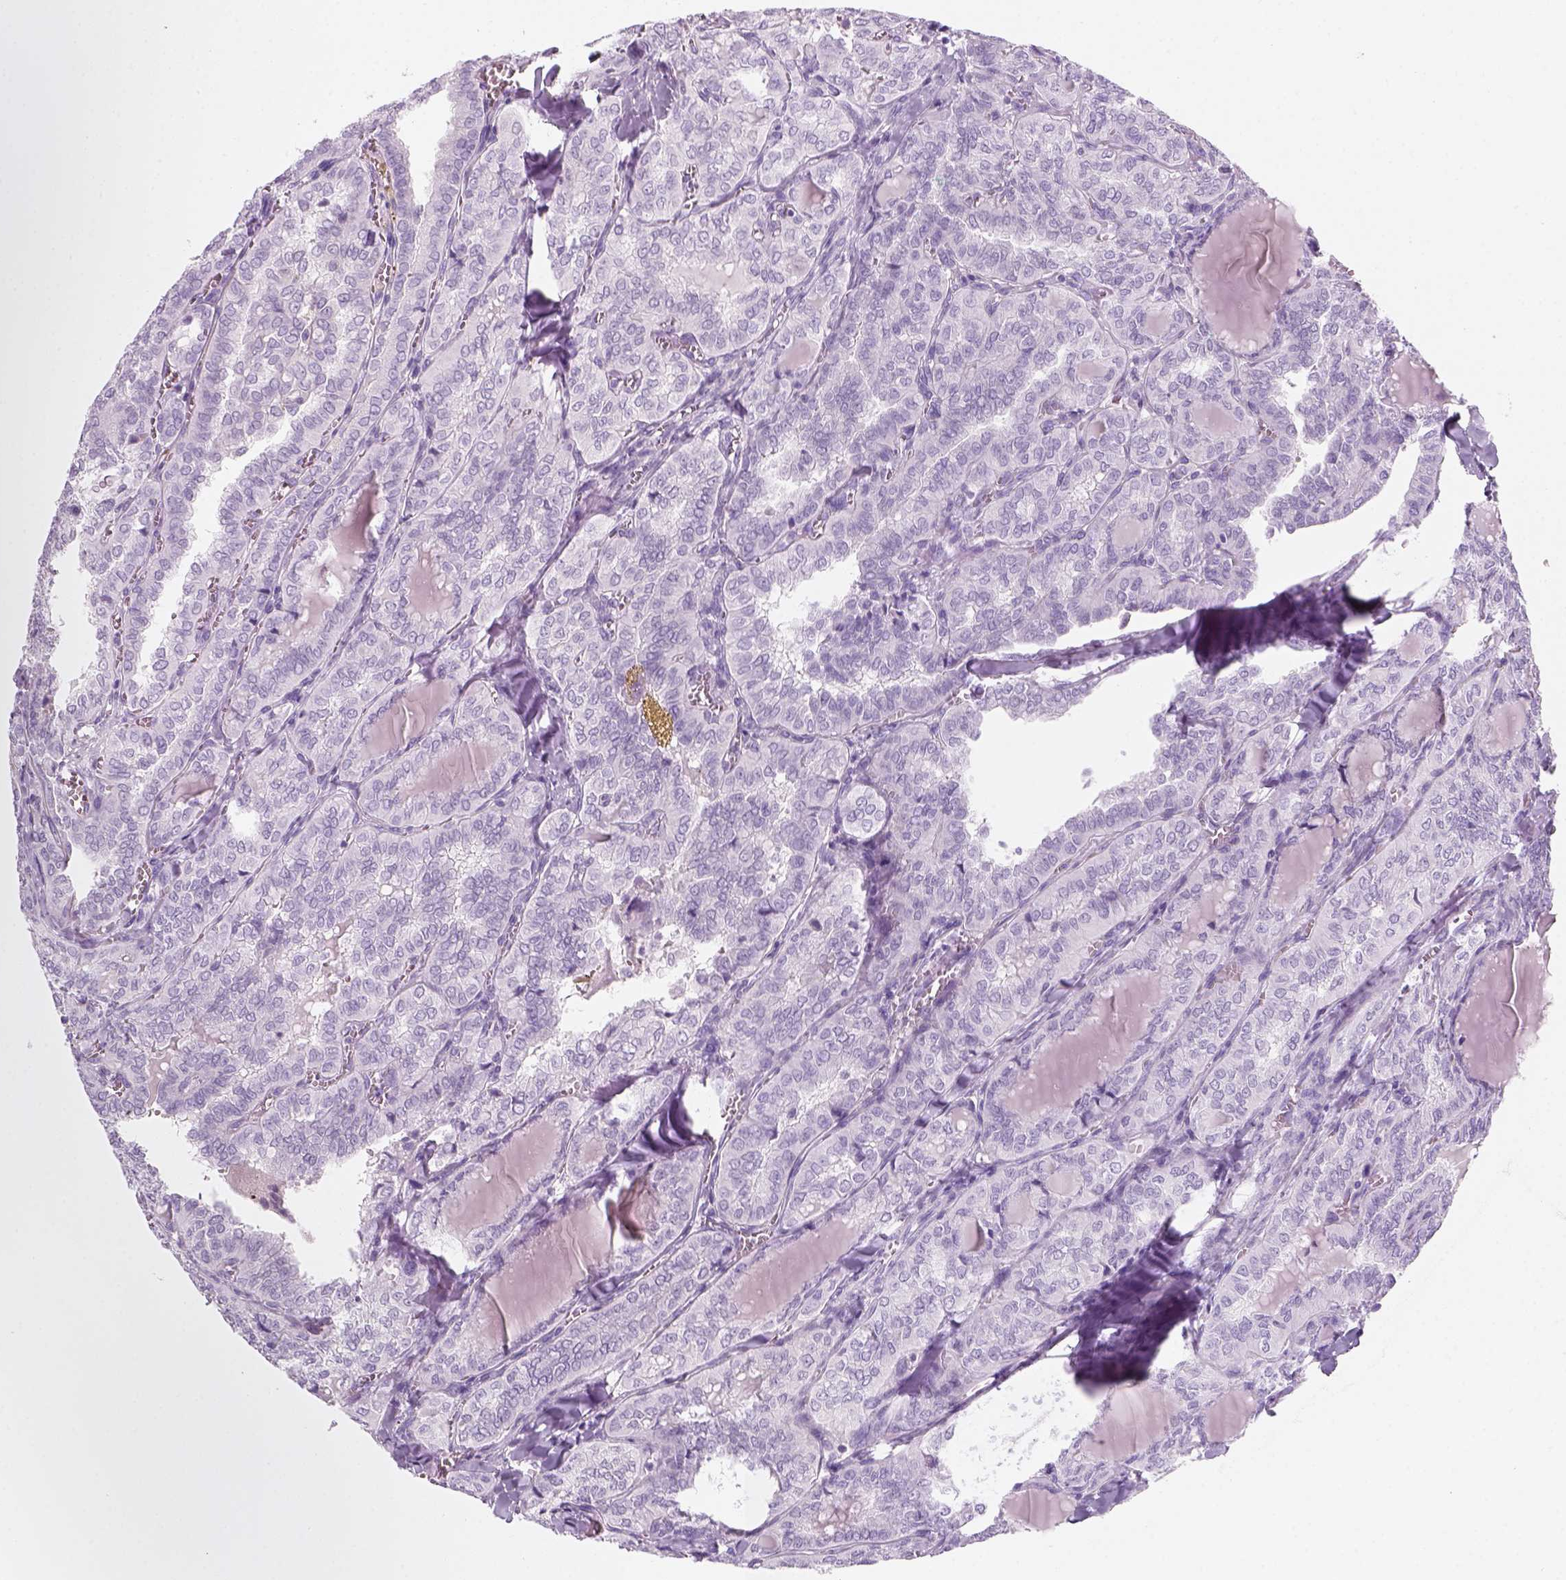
{"staining": {"intensity": "negative", "quantity": "none", "location": "none"}, "tissue": "thyroid cancer", "cell_type": "Tumor cells", "image_type": "cancer", "snomed": [{"axis": "morphology", "description": "Papillary adenocarcinoma, NOS"}, {"axis": "topography", "description": "Thyroid gland"}], "caption": "This is a micrograph of IHC staining of papillary adenocarcinoma (thyroid), which shows no staining in tumor cells.", "gene": "KRTAP11-1", "patient": {"sex": "female", "age": 41}}